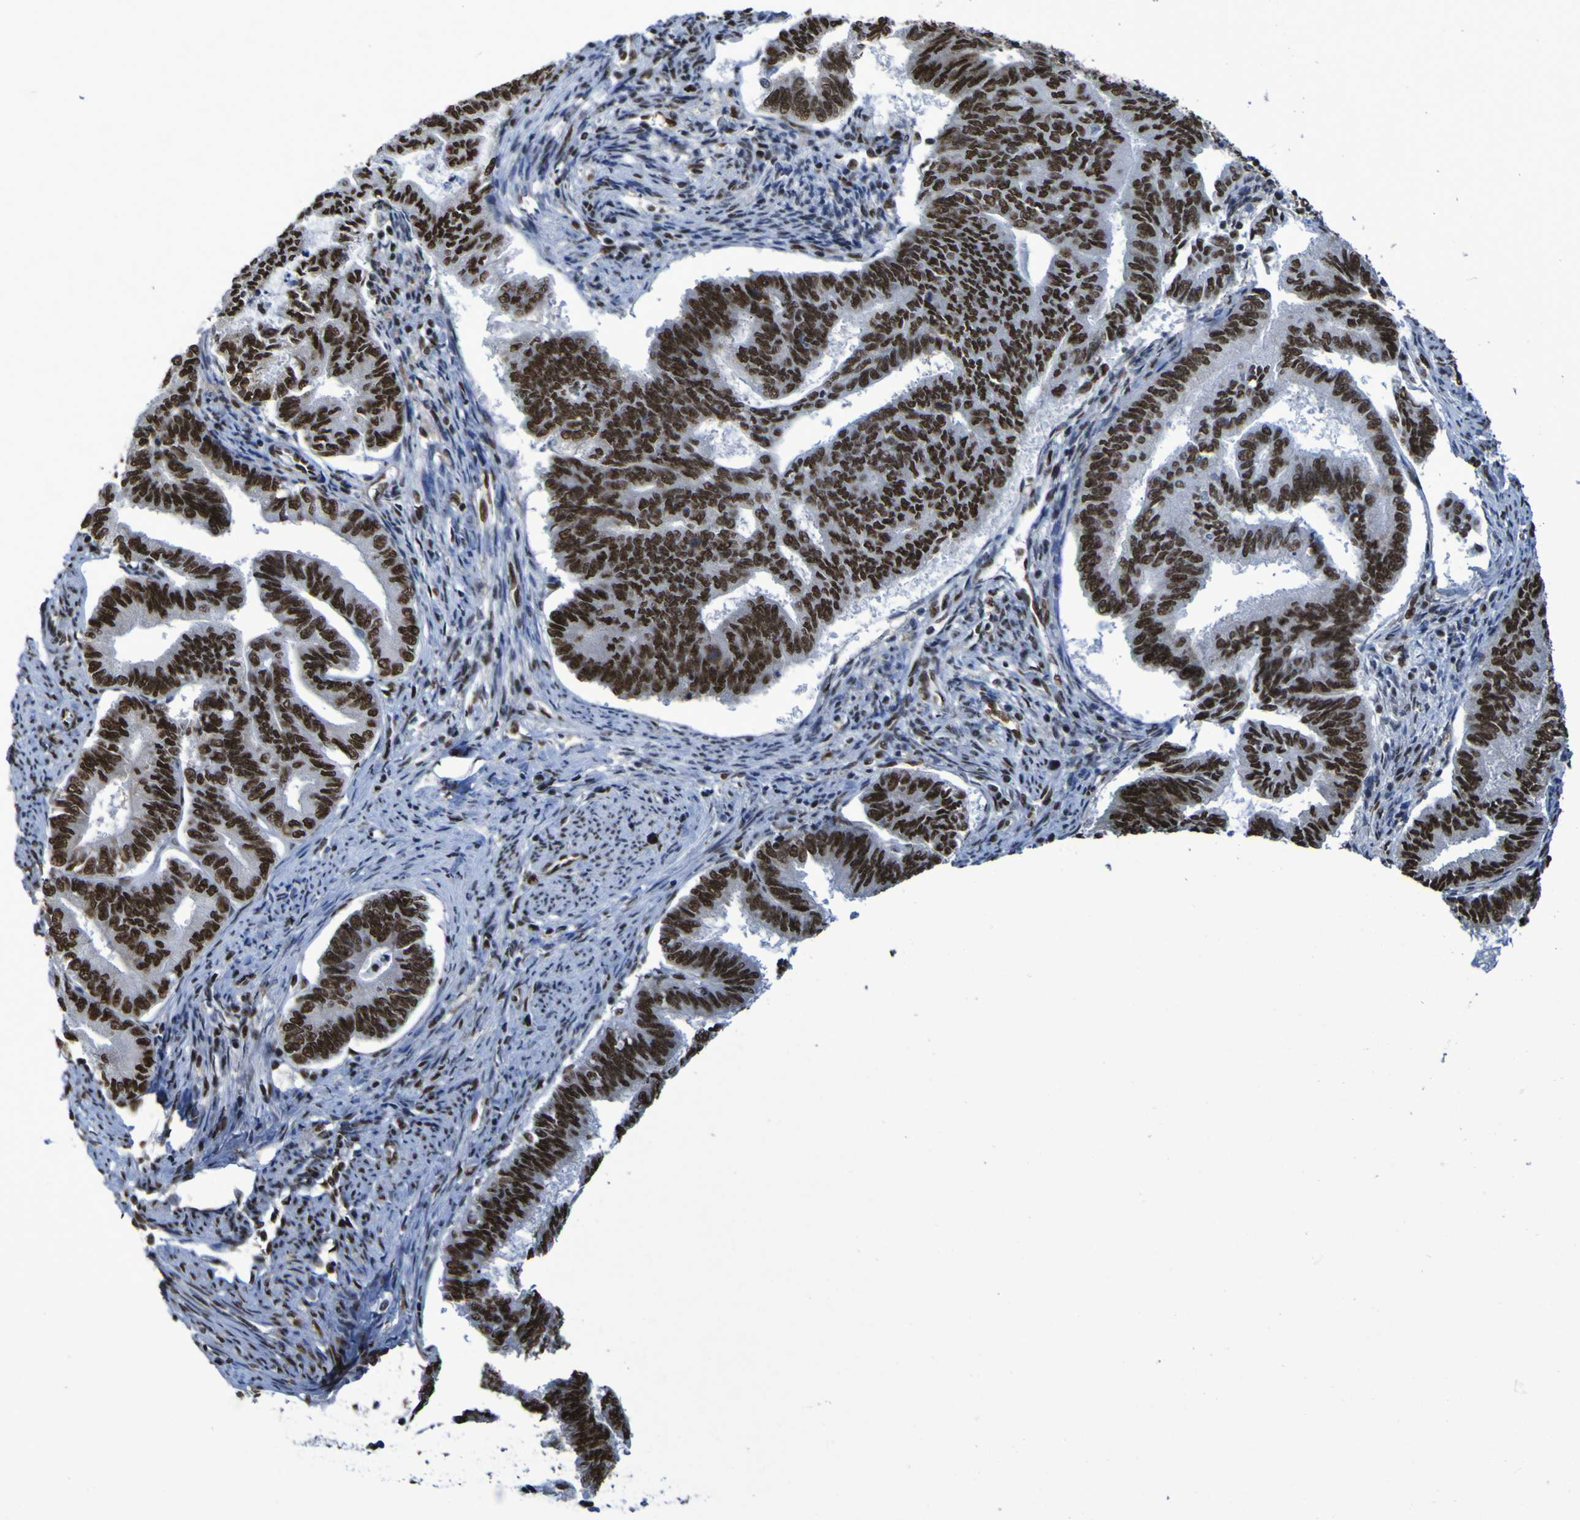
{"staining": {"intensity": "strong", "quantity": ">75%", "location": "nuclear"}, "tissue": "endometrial cancer", "cell_type": "Tumor cells", "image_type": "cancer", "snomed": [{"axis": "morphology", "description": "Adenocarcinoma, NOS"}, {"axis": "topography", "description": "Endometrium"}], "caption": "Endometrial cancer tissue shows strong nuclear expression in approximately >75% of tumor cells", "gene": "HNRNPR", "patient": {"sex": "female", "age": 86}}